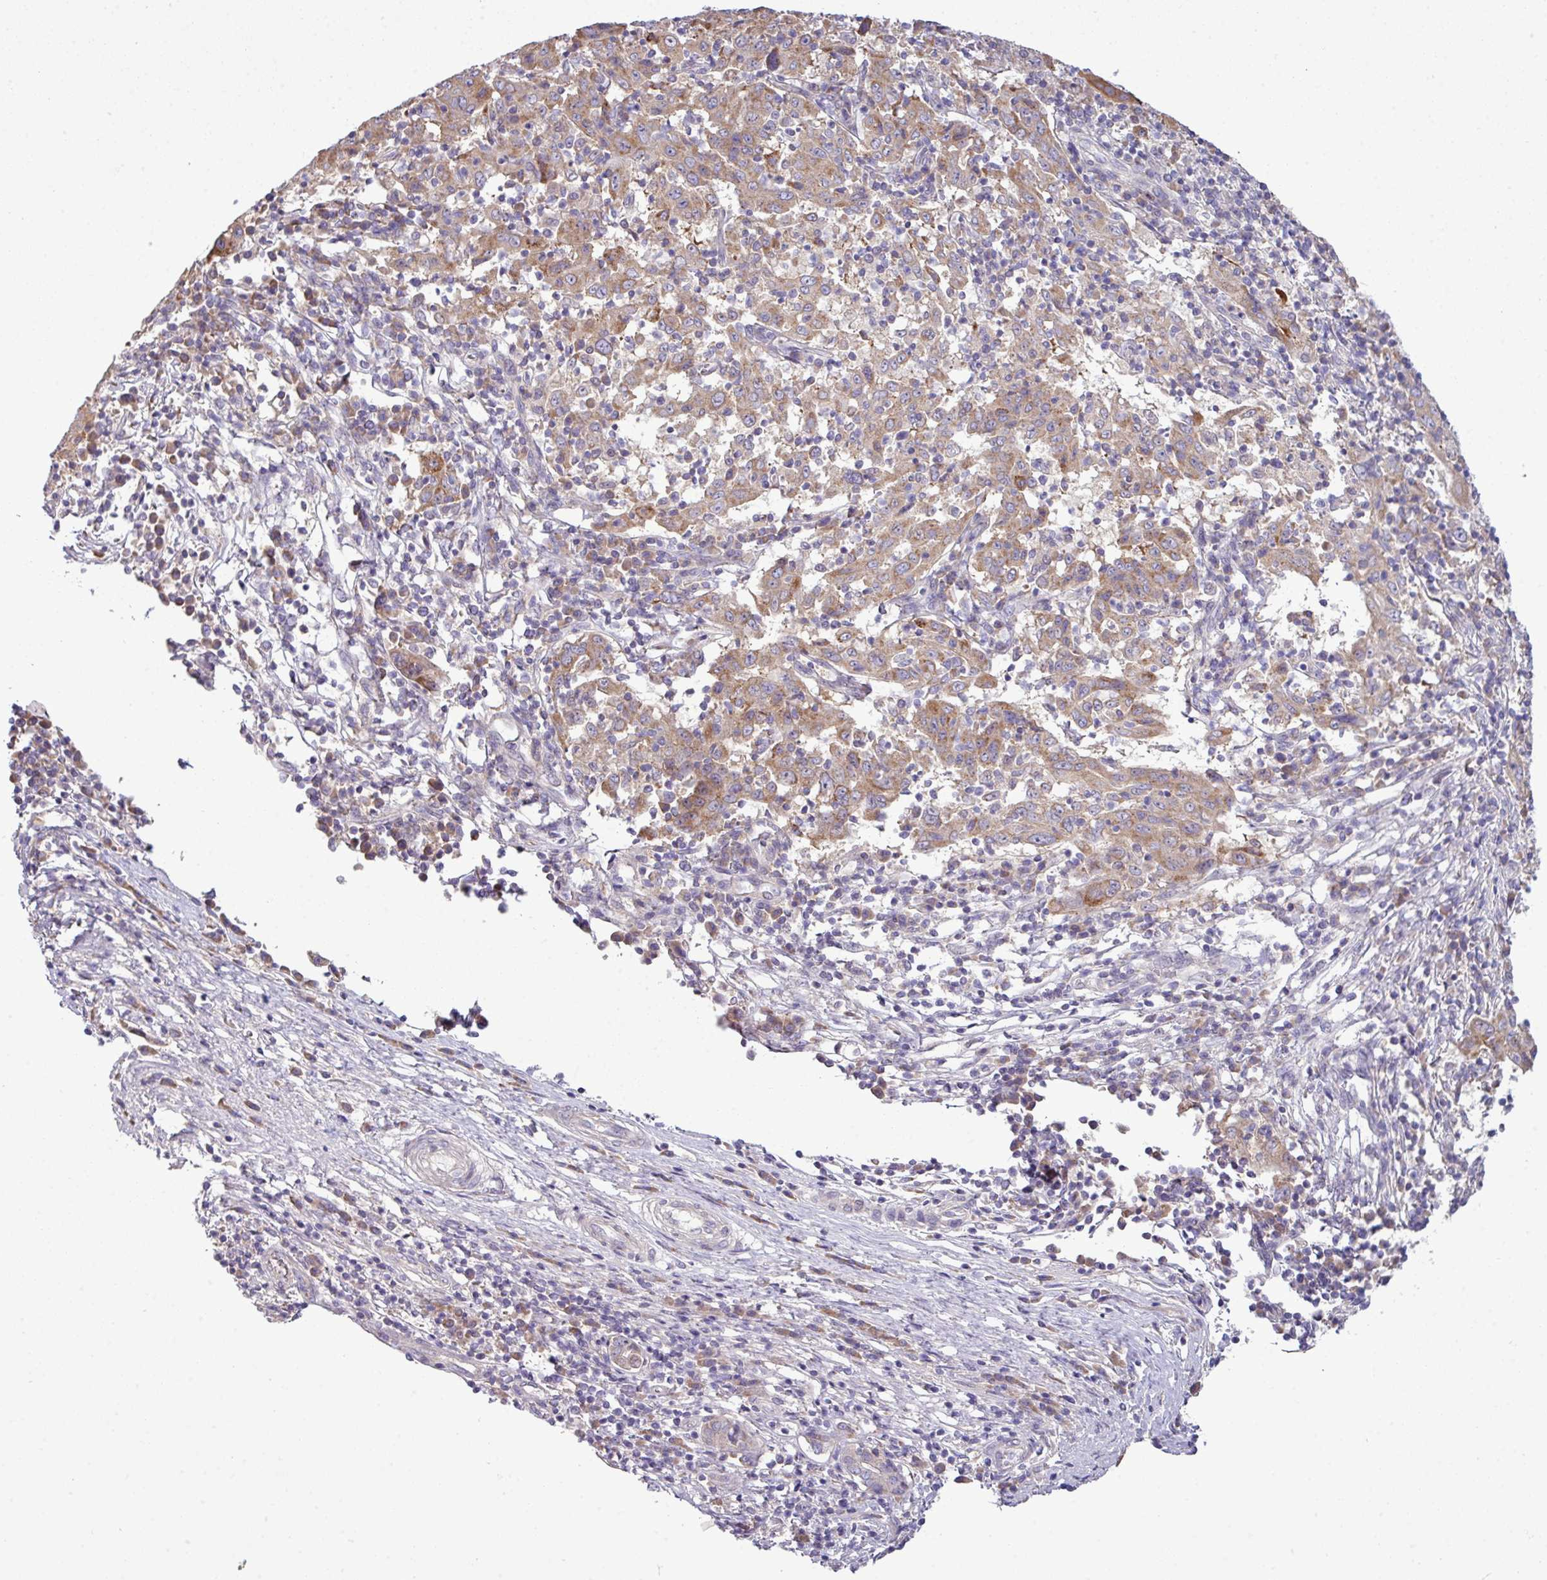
{"staining": {"intensity": "moderate", "quantity": ">75%", "location": "cytoplasmic/membranous"}, "tissue": "pancreatic cancer", "cell_type": "Tumor cells", "image_type": "cancer", "snomed": [{"axis": "morphology", "description": "Adenocarcinoma, NOS"}, {"axis": "topography", "description": "Pancreas"}], "caption": "Immunohistochemical staining of human pancreatic adenocarcinoma displays medium levels of moderate cytoplasmic/membranous expression in approximately >75% of tumor cells. (Stains: DAB in brown, nuclei in blue, Microscopy: brightfield microscopy at high magnification).", "gene": "AGAP5", "patient": {"sex": "male", "age": 63}}